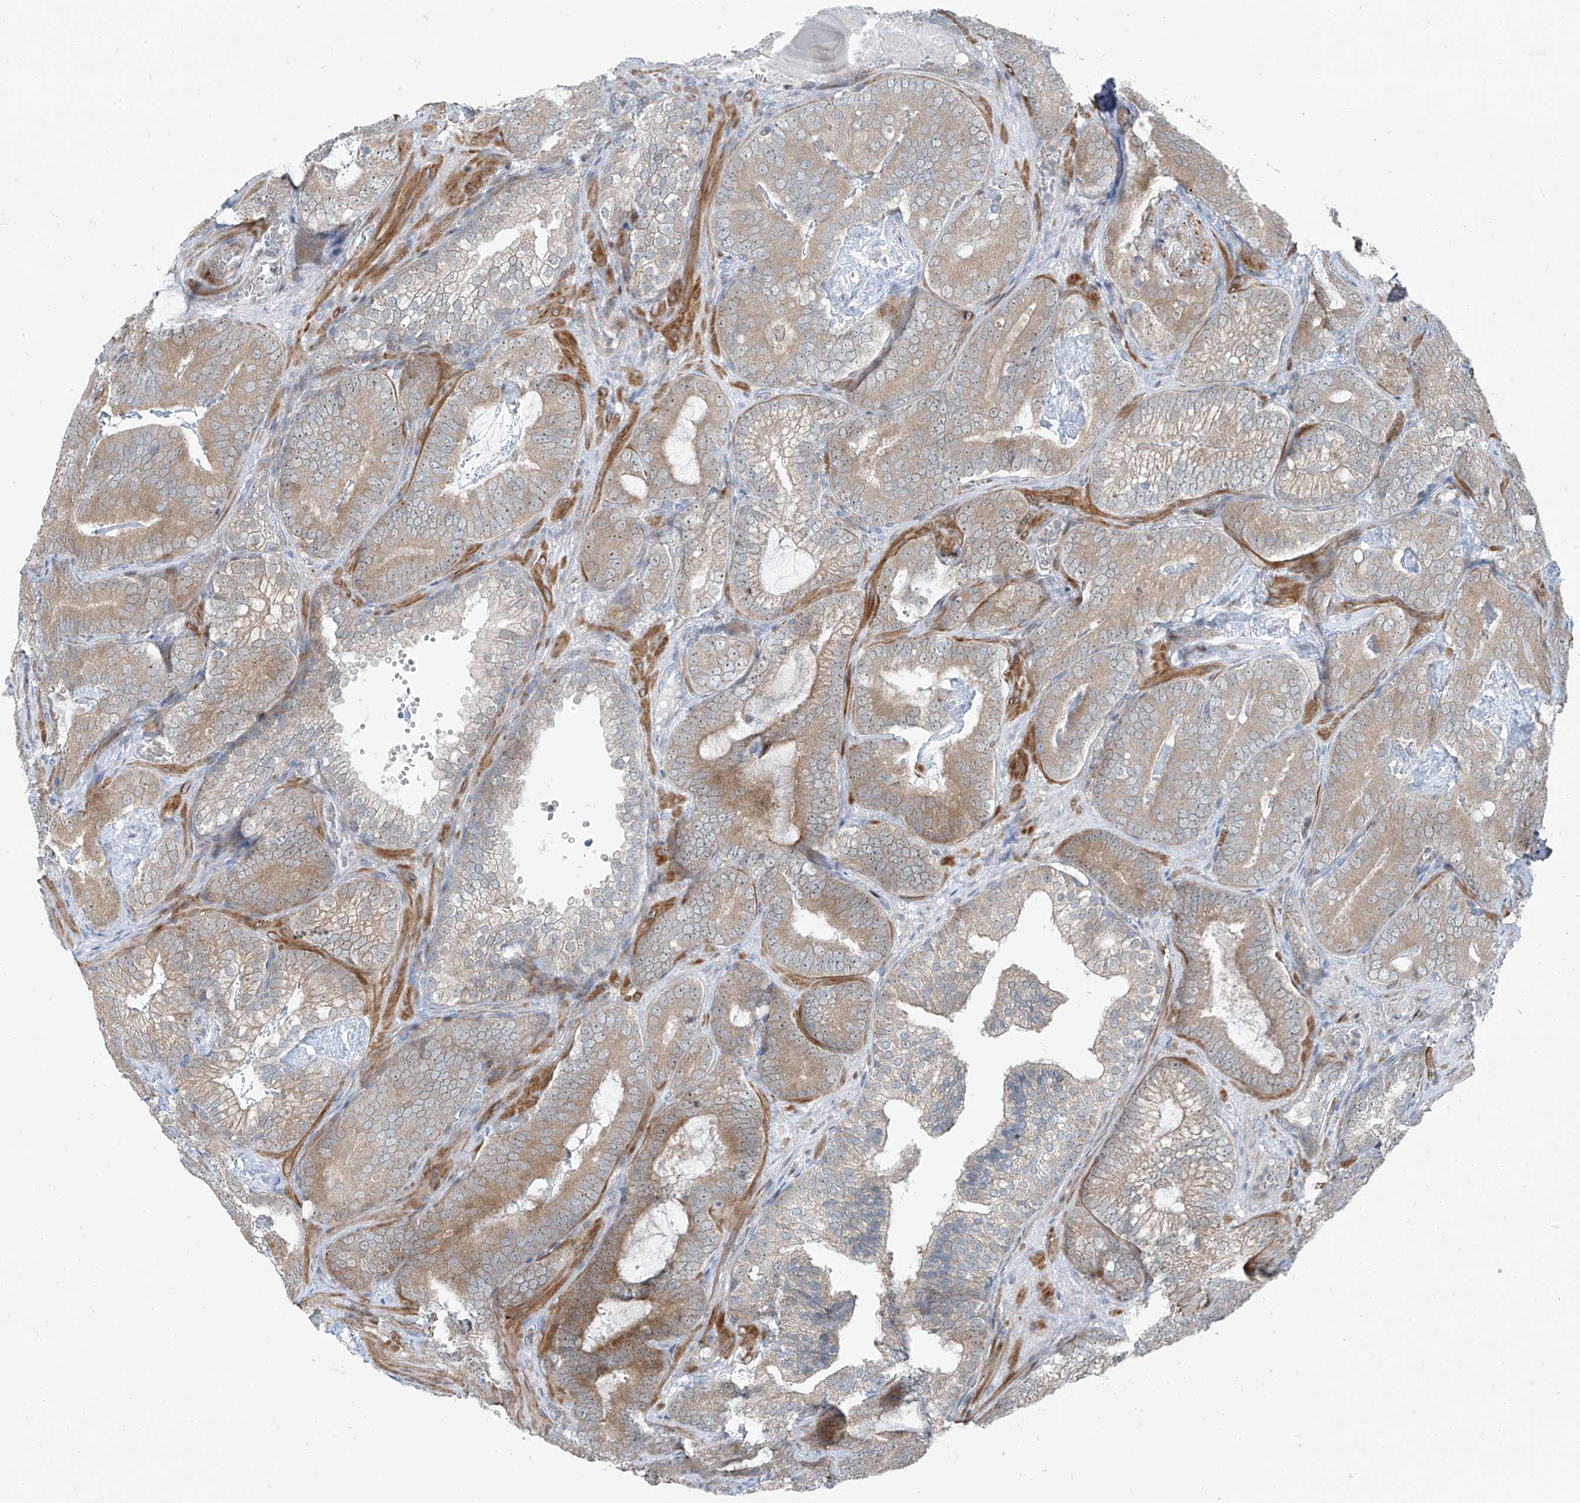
{"staining": {"intensity": "moderate", "quantity": "25%-75%", "location": "cytoplasmic/membranous"}, "tissue": "prostate cancer", "cell_type": "Tumor cells", "image_type": "cancer", "snomed": [{"axis": "morphology", "description": "Adenocarcinoma, High grade"}, {"axis": "topography", "description": "Prostate"}], "caption": "Immunohistochemistry (IHC) of human prostate cancer displays medium levels of moderate cytoplasmic/membranous positivity in approximately 25%-75% of tumor cells.", "gene": "PPCS", "patient": {"sex": "male", "age": 66}}